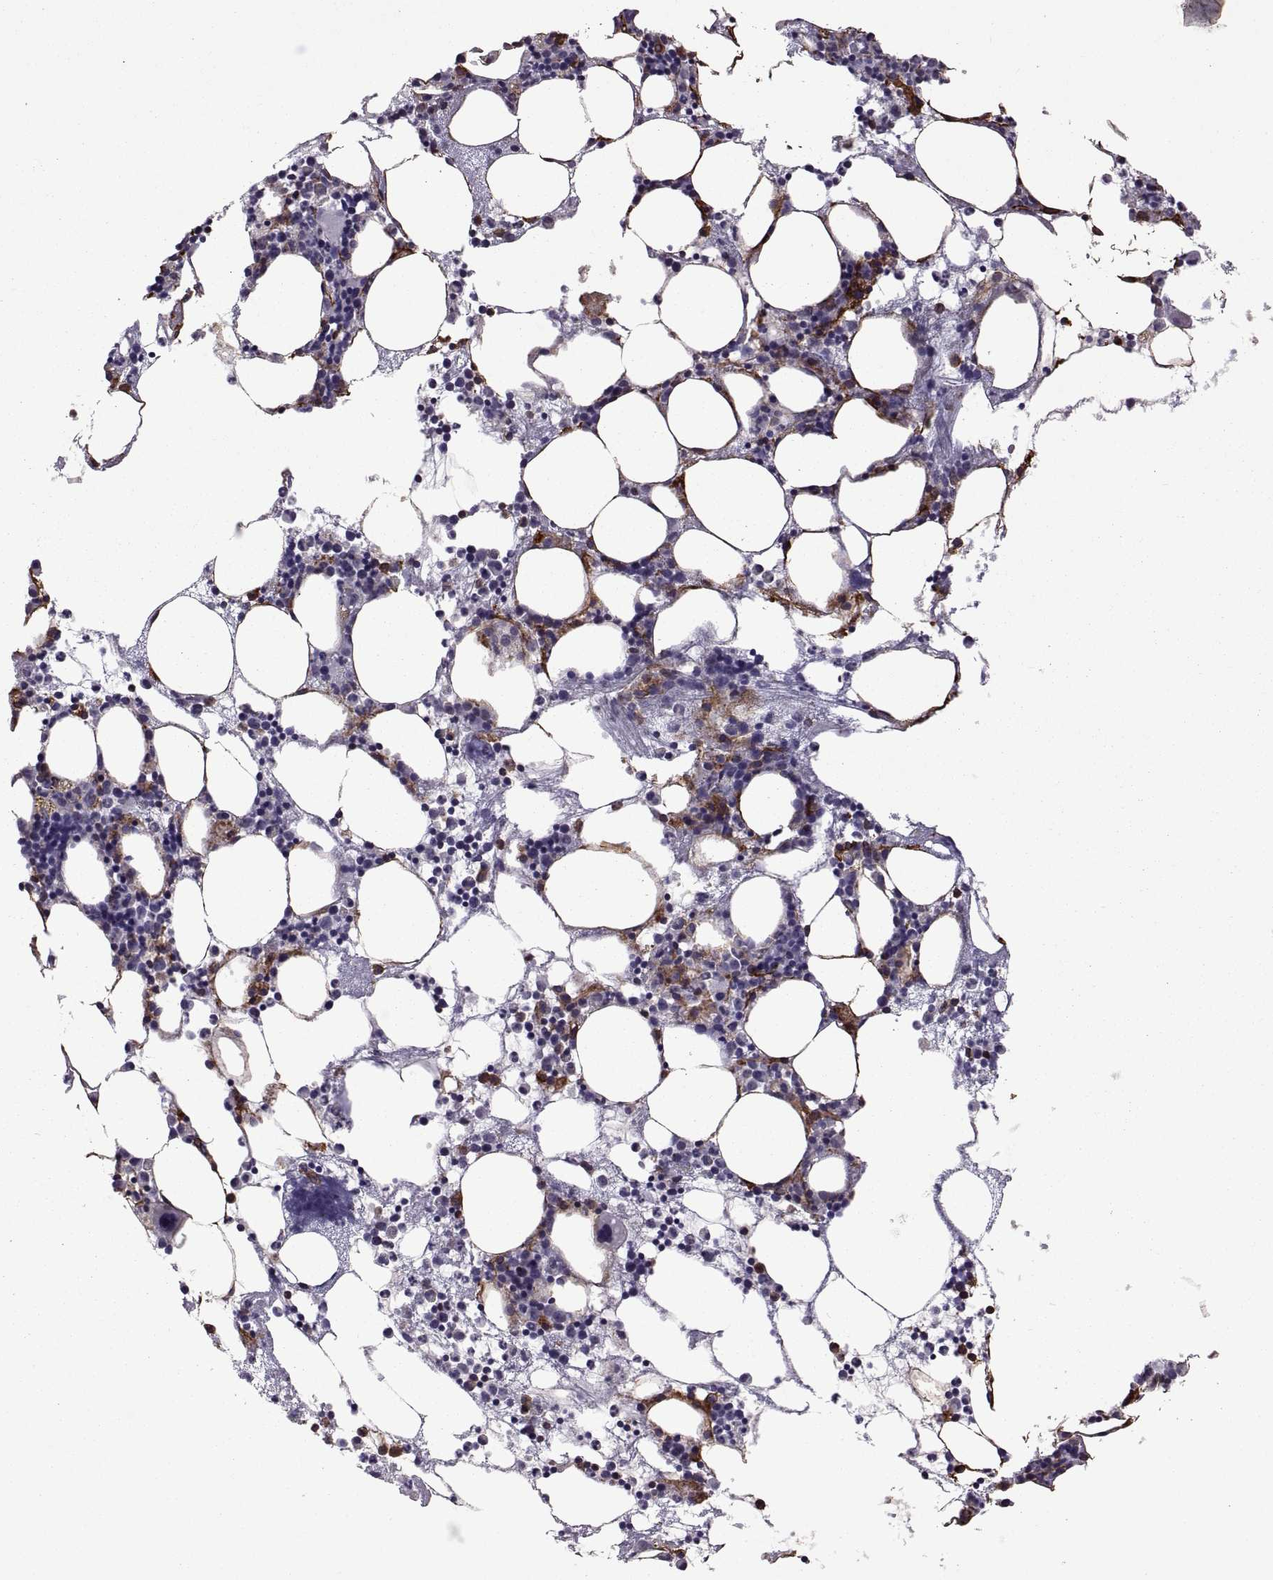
{"staining": {"intensity": "moderate", "quantity": "<25%", "location": "cytoplasmic/membranous"}, "tissue": "bone marrow", "cell_type": "Hematopoietic cells", "image_type": "normal", "snomed": [{"axis": "morphology", "description": "Normal tissue, NOS"}, {"axis": "topography", "description": "Bone marrow"}], "caption": "DAB (3,3'-diaminobenzidine) immunohistochemical staining of normal human bone marrow exhibits moderate cytoplasmic/membranous protein positivity in approximately <25% of hematopoietic cells. (DAB IHC with brightfield microscopy, high magnification).", "gene": "S100A10", "patient": {"sex": "male", "age": 54}}